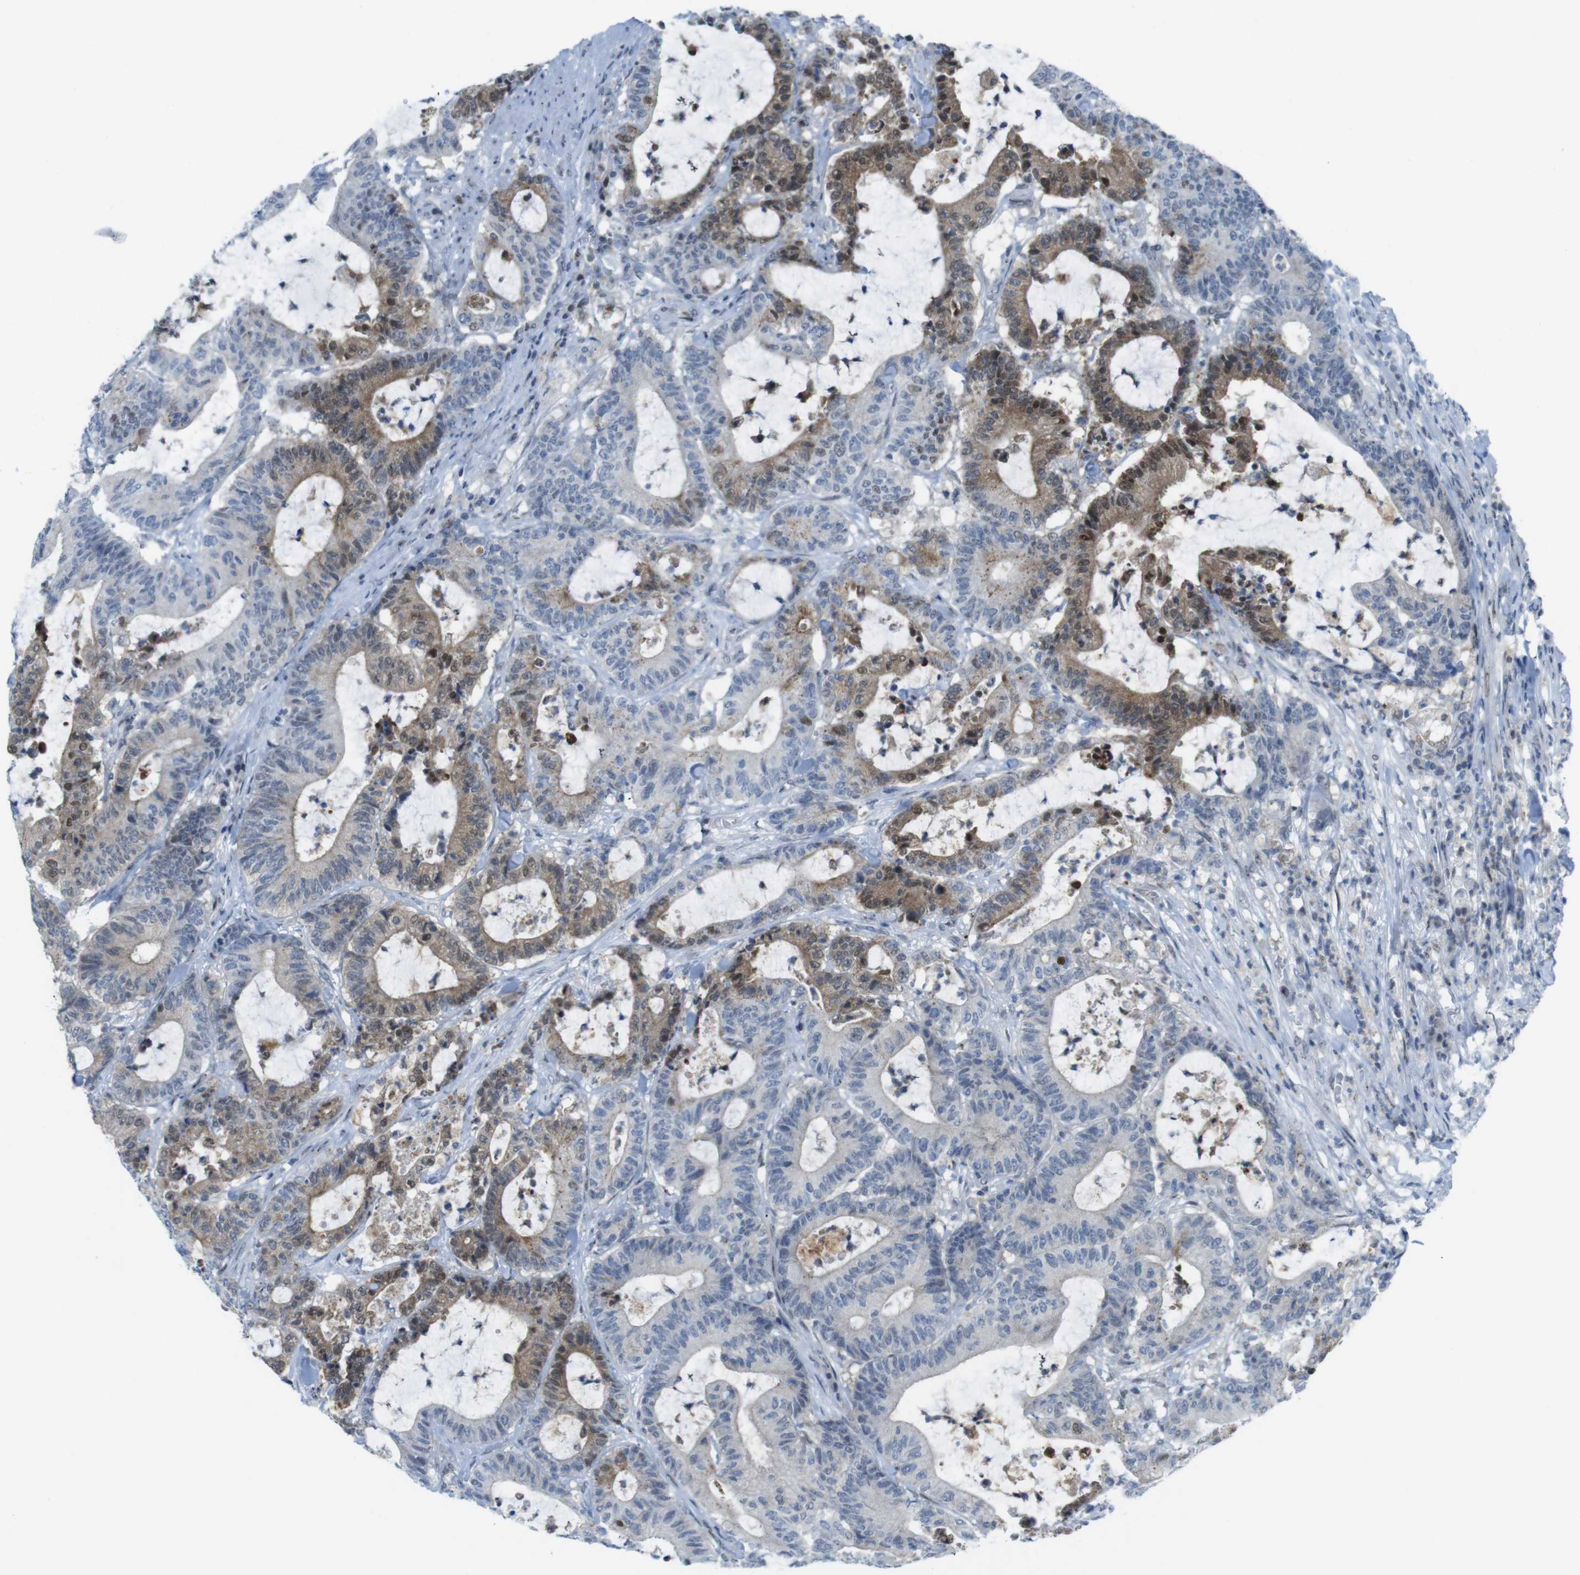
{"staining": {"intensity": "moderate", "quantity": "25%-75%", "location": "cytoplasmic/membranous,nuclear"}, "tissue": "colorectal cancer", "cell_type": "Tumor cells", "image_type": "cancer", "snomed": [{"axis": "morphology", "description": "Adenocarcinoma, NOS"}, {"axis": "topography", "description": "Colon"}], "caption": "The photomicrograph demonstrates immunohistochemical staining of colorectal cancer (adenocarcinoma). There is moderate cytoplasmic/membranous and nuclear staining is present in approximately 25%-75% of tumor cells.", "gene": "UBB", "patient": {"sex": "female", "age": 84}}